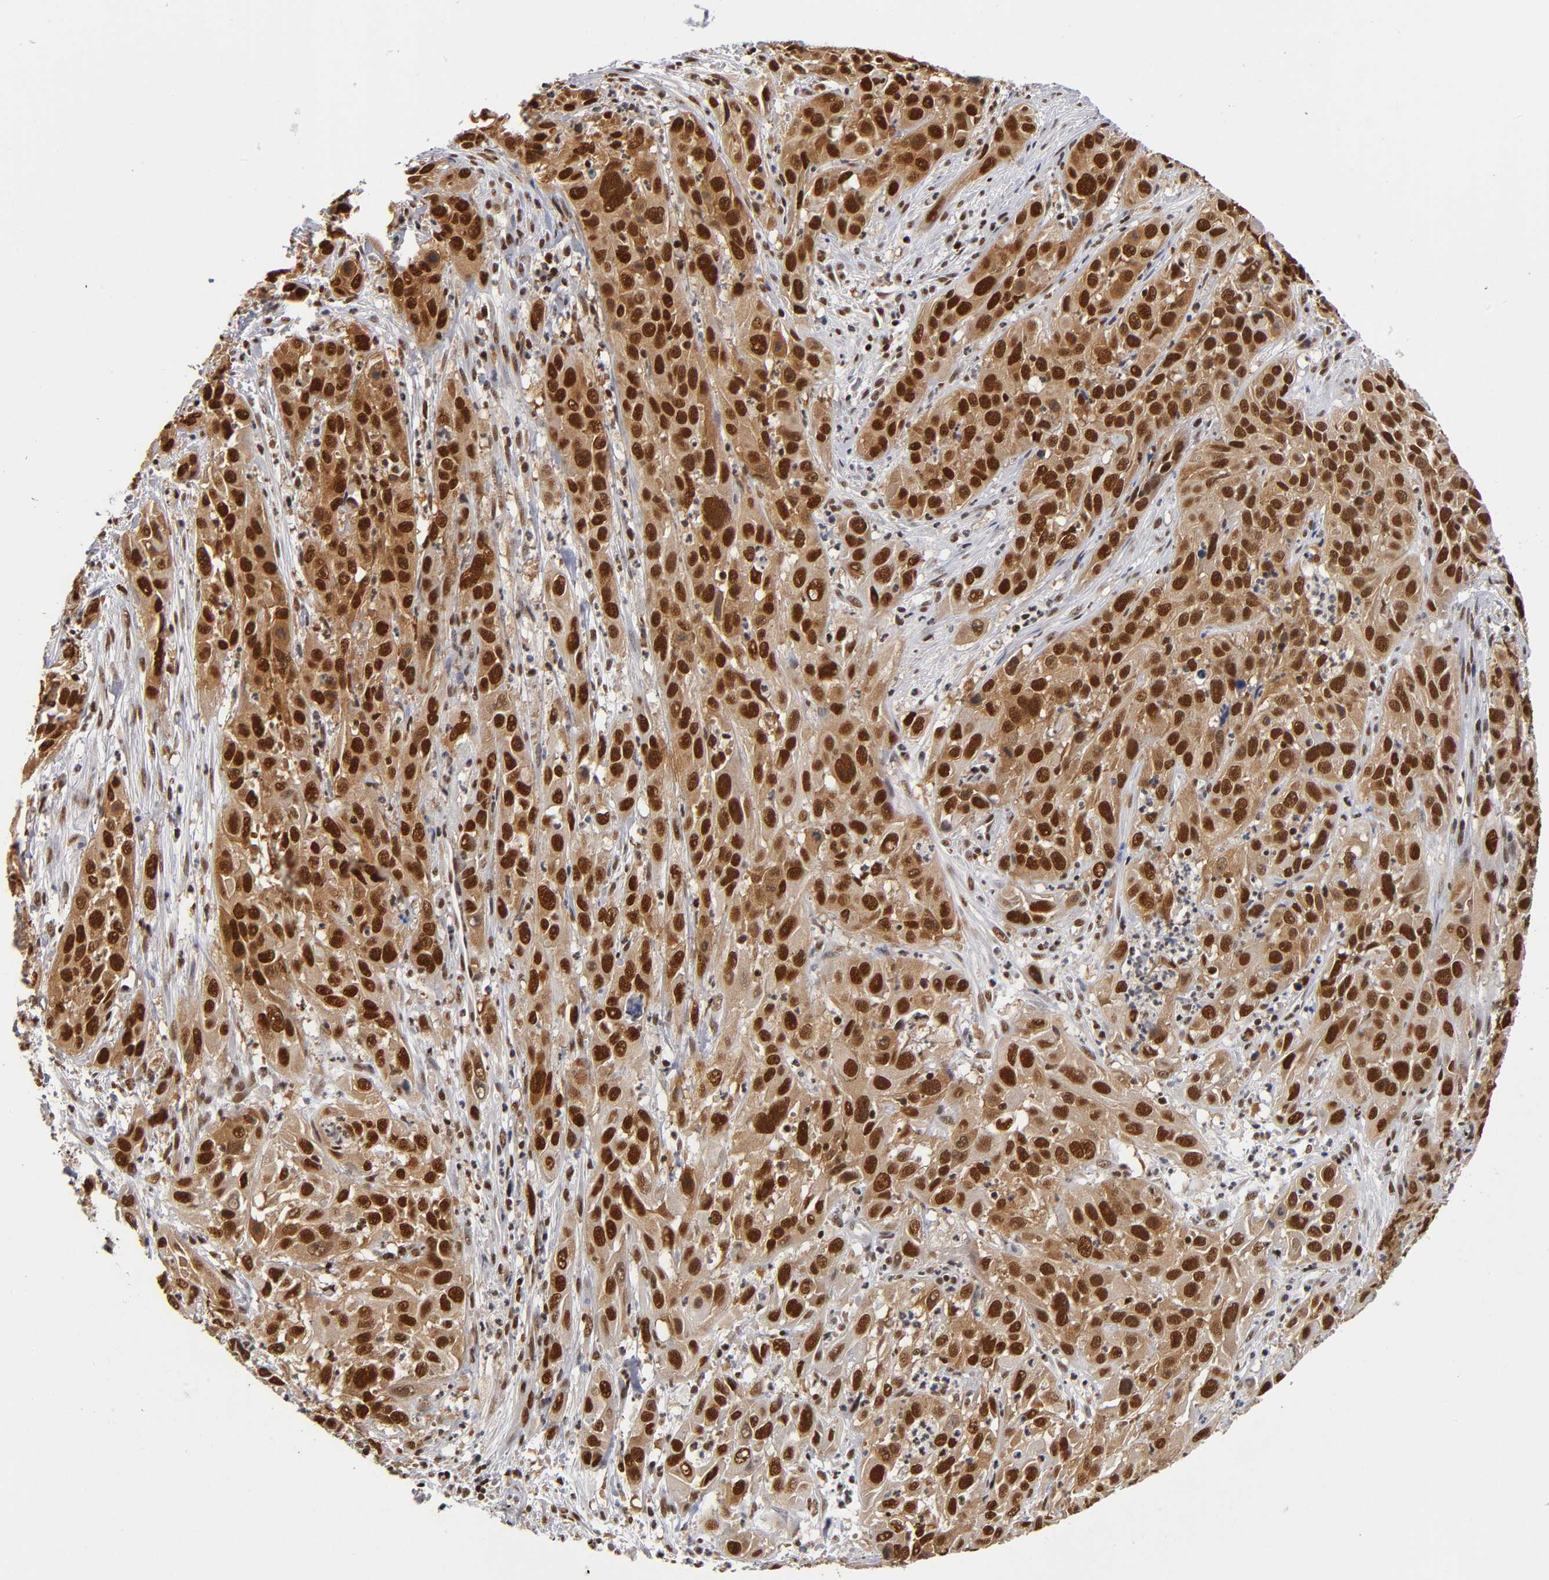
{"staining": {"intensity": "strong", "quantity": ">75%", "location": "nuclear"}, "tissue": "cervical cancer", "cell_type": "Tumor cells", "image_type": "cancer", "snomed": [{"axis": "morphology", "description": "Squamous cell carcinoma, NOS"}, {"axis": "topography", "description": "Cervix"}], "caption": "Strong nuclear protein staining is seen in about >75% of tumor cells in squamous cell carcinoma (cervical). The protein of interest is shown in brown color, while the nuclei are stained blue.", "gene": "ILKAP", "patient": {"sex": "female", "age": 32}}